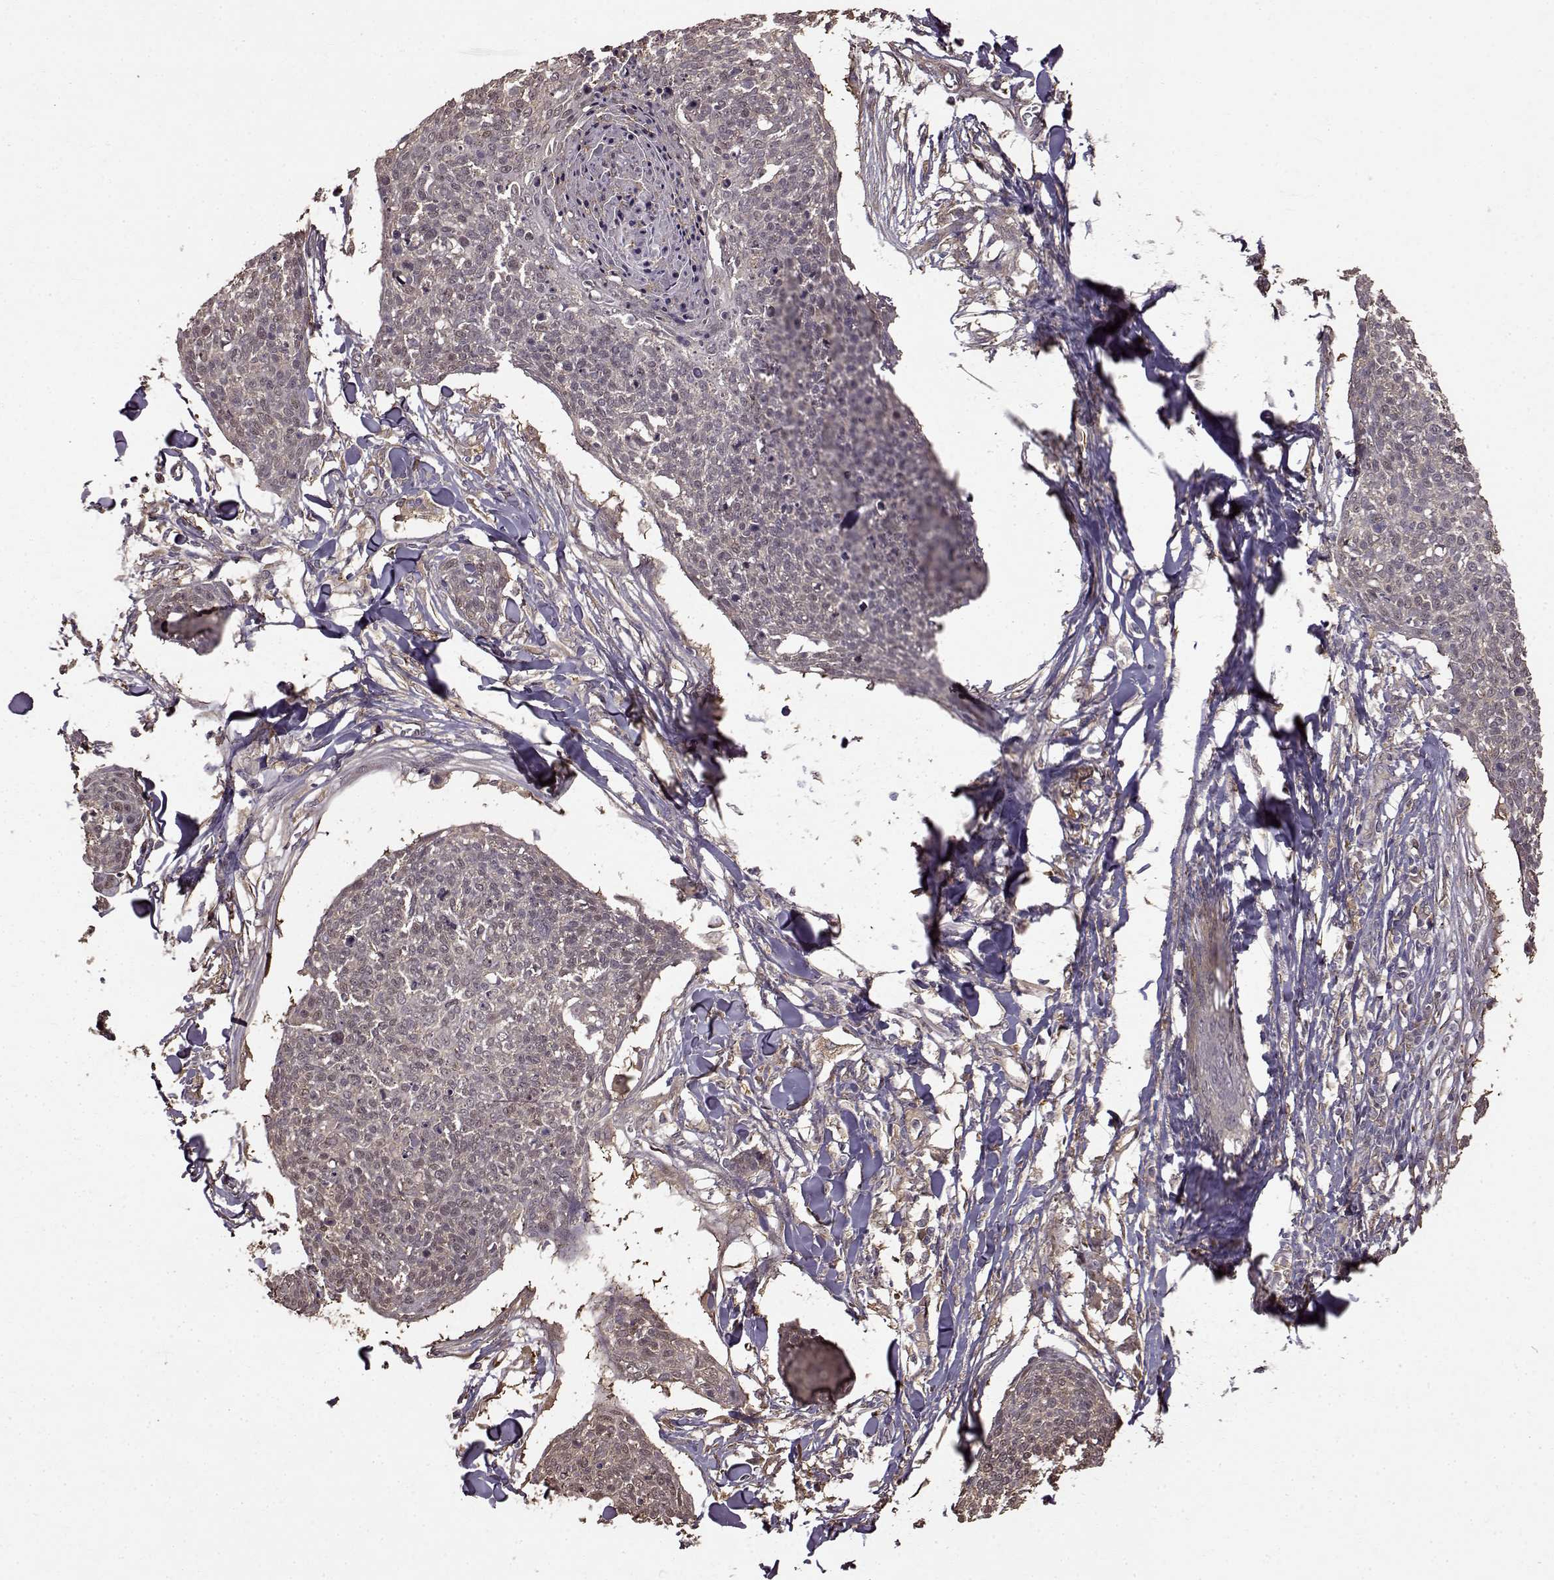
{"staining": {"intensity": "weak", "quantity": "<25%", "location": "cytoplasmic/membranous"}, "tissue": "skin cancer", "cell_type": "Tumor cells", "image_type": "cancer", "snomed": [{"axis": "morphology", "description": "Squamous cell carcinoma, NOS"}, {"axis": "topography", "description": "Skin"}, {"axis": "topography", "description": "Vulva"}], "caption": "Tumor cells are negative for brown protein staining in skin squamous cell carcinoma.", "gene": "NME1-NME2", "patient": {"sex": "female", "age": 75}}